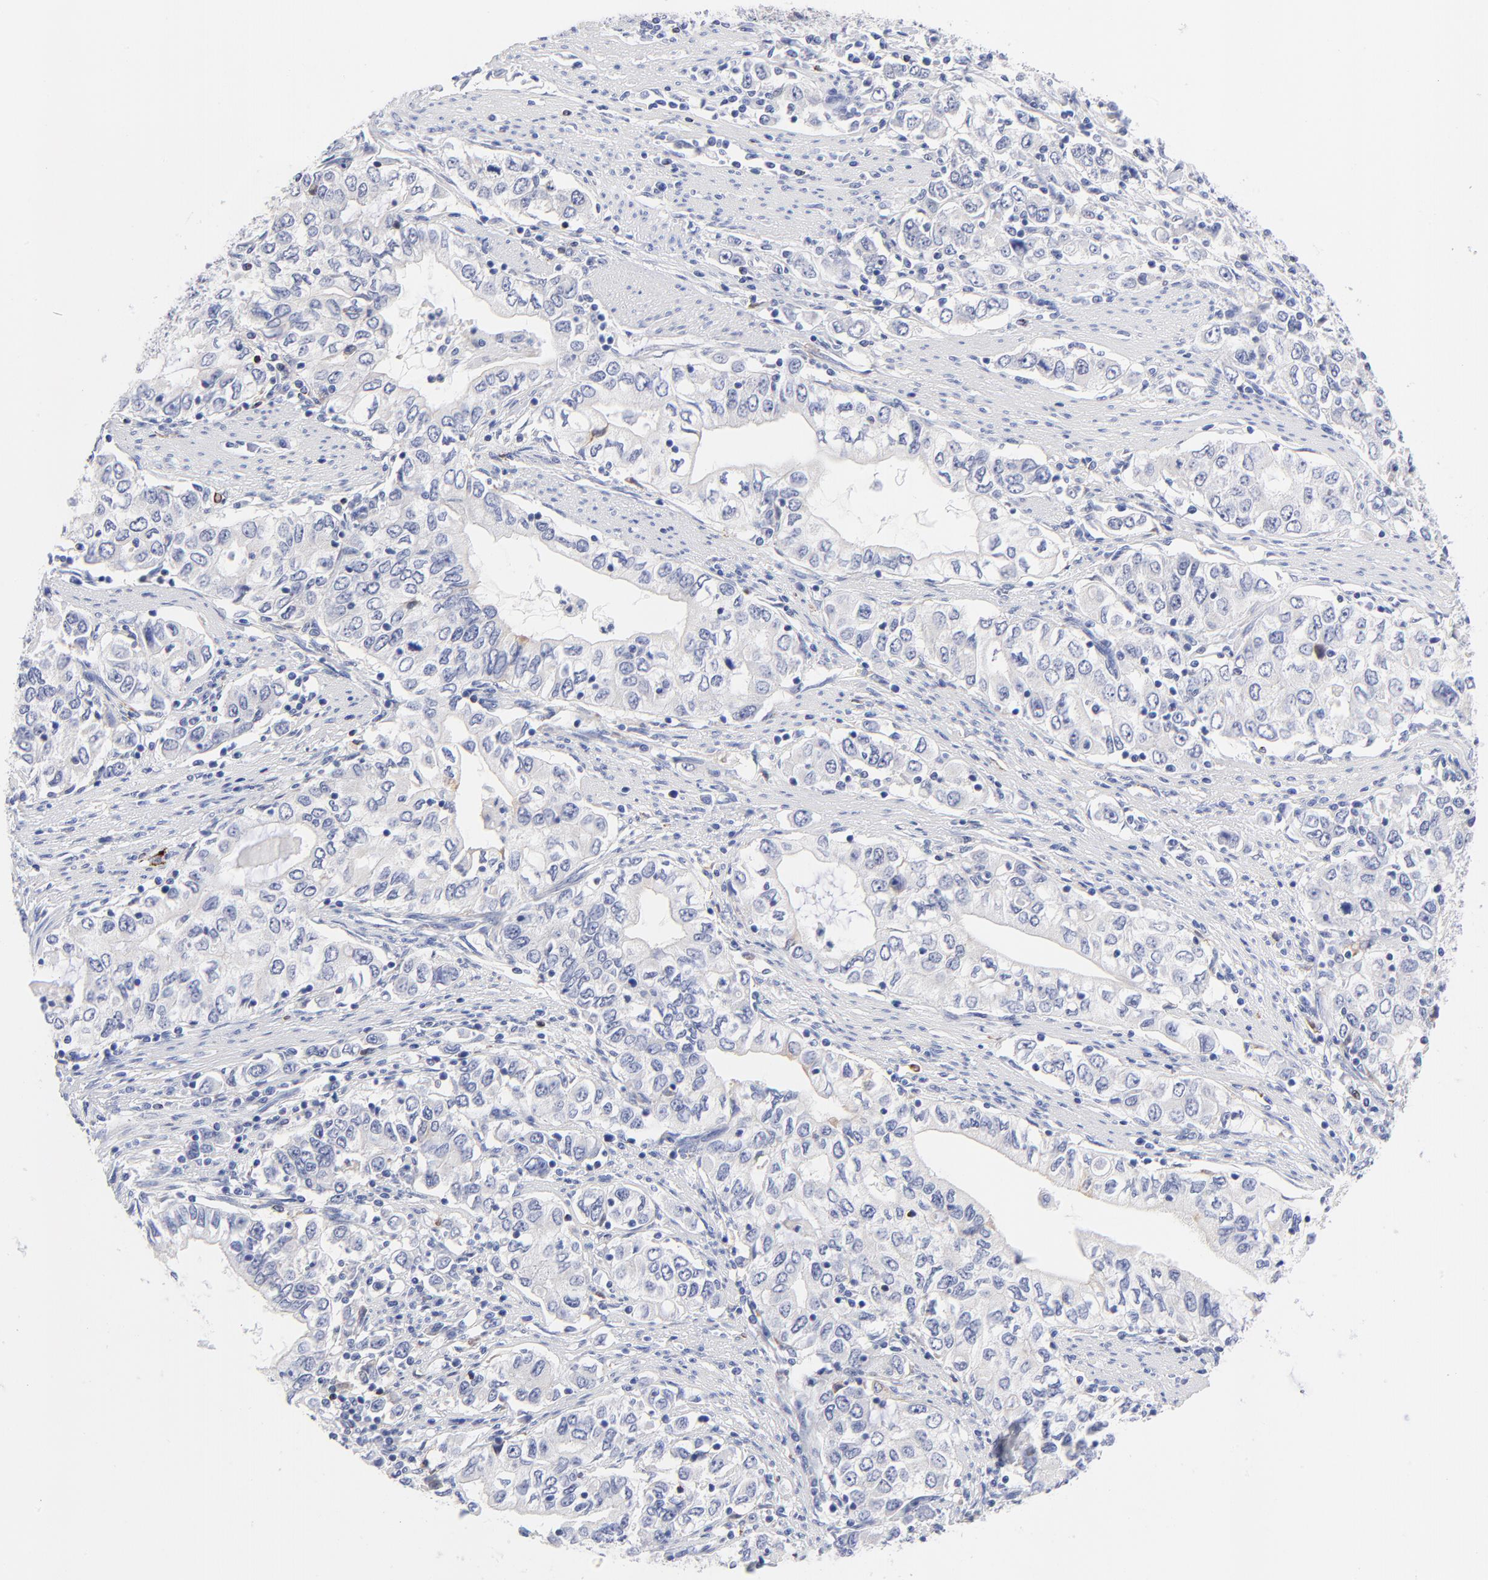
{"staining": {"intensity": "negative", "quantity": "none", "location": "none"}, "tissue": "stomach cancer", "cell_type": "Tumor cells", "image_type": "cancer", "snomed": [{"axis": "morphology", "description": "Adenocarcinoma, NOS"}, {"axis": "topography", "description": "Stomach, lower"}], "caption": "Protein analysis of stomach cancer (adenocarcinoma) reveals no significant expression in tumor cells.", "gene": "FAM117B", "patient": {"sex": "female", "age": 72}}